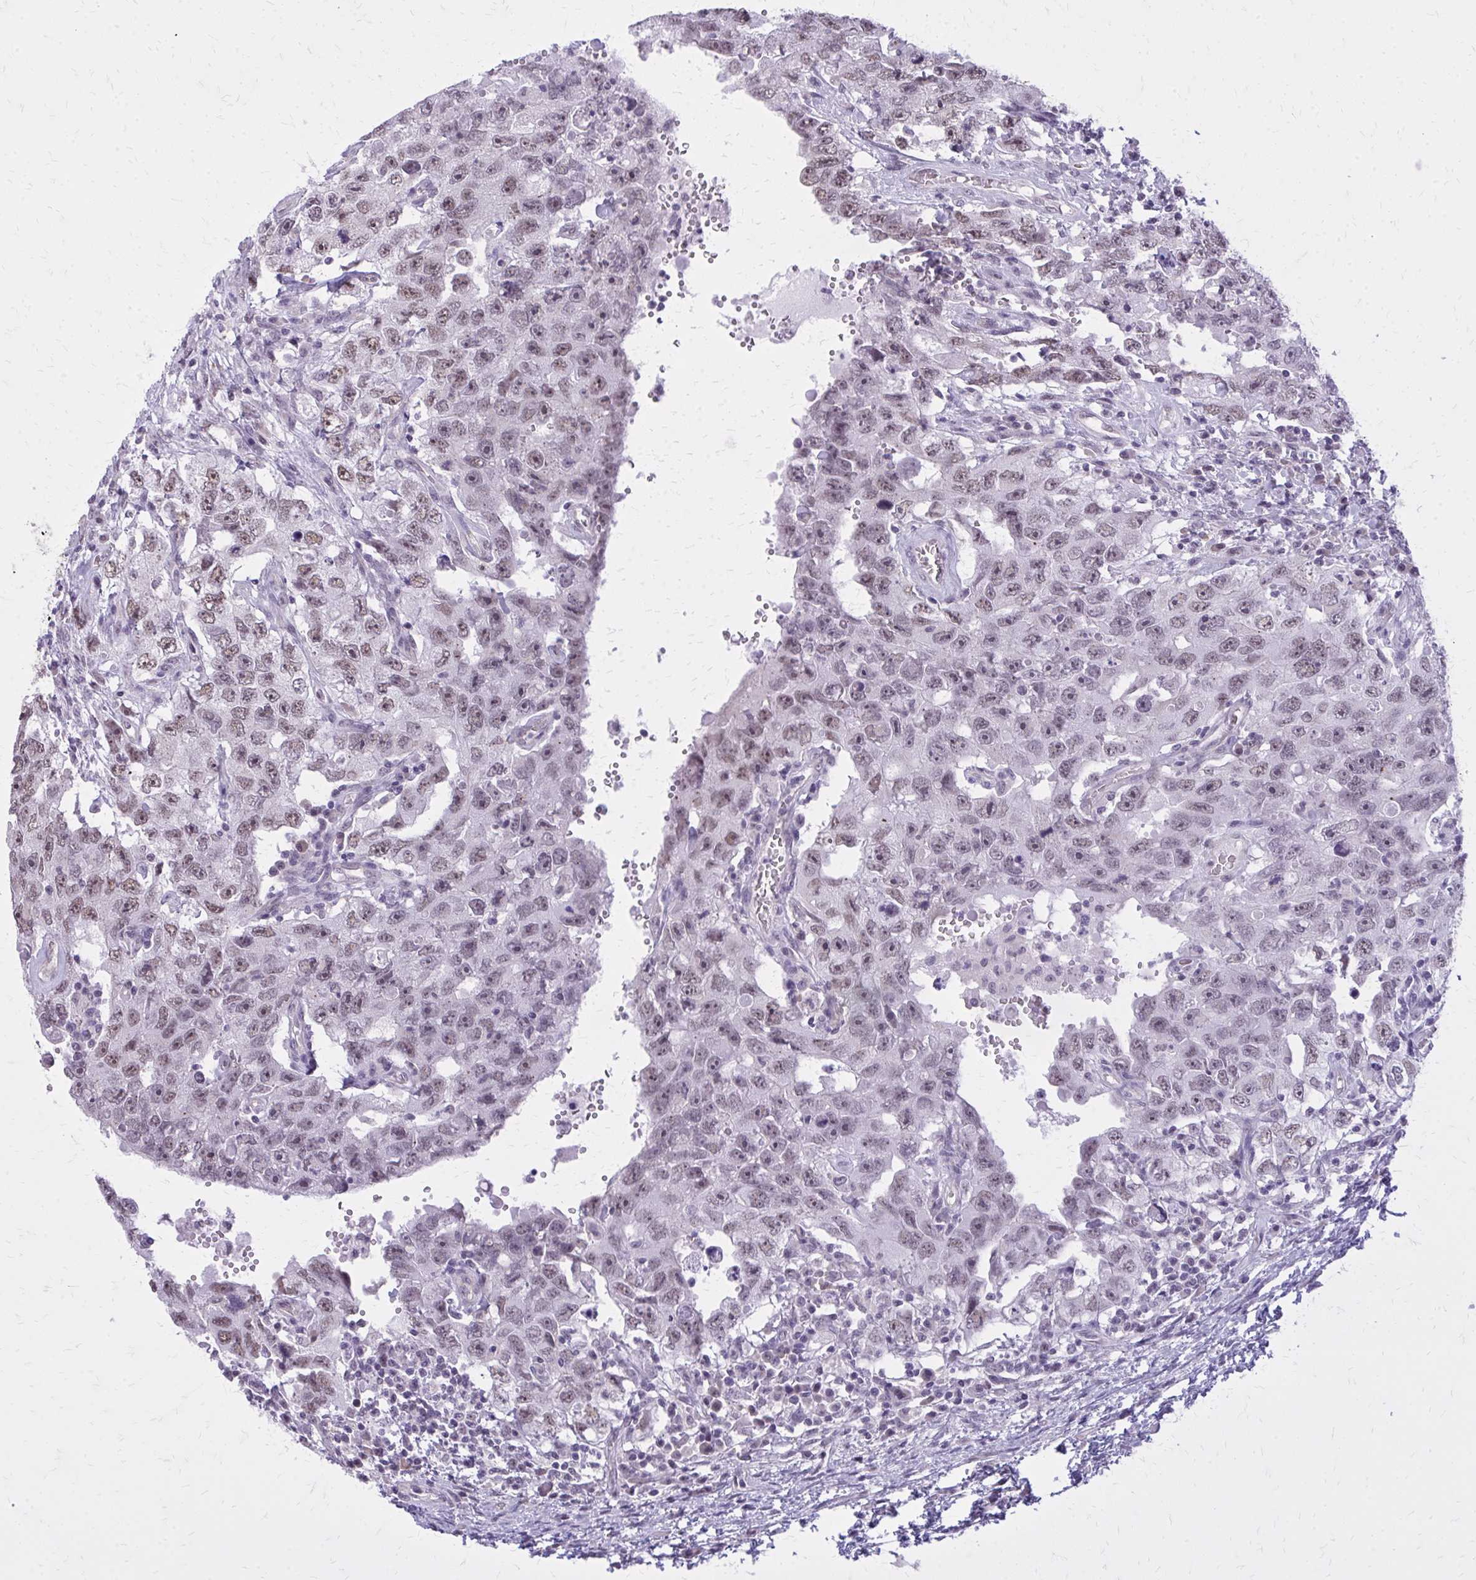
{"staining": {"intensity": "weak", "quantity": "25%-75%", "location": "nuclear"}, "tissue": "testis cancer", "cell_type": "Tumor cells", "image_type": "cancer", "snomed": [{"axis": "morphology", "description": "Carcinoma, Embryonal, NOS"}, {"axis": "topography", "description": "Testis"}], "caption": "Immunohistochemical staining of testis cancer (embryonal carcinoma) exhibits low levels of weak nuclear protein staining in about 25%-75% of tumor cells.", "gene": "PLCB1", "patient": {"sex": "male", "age": 26}}